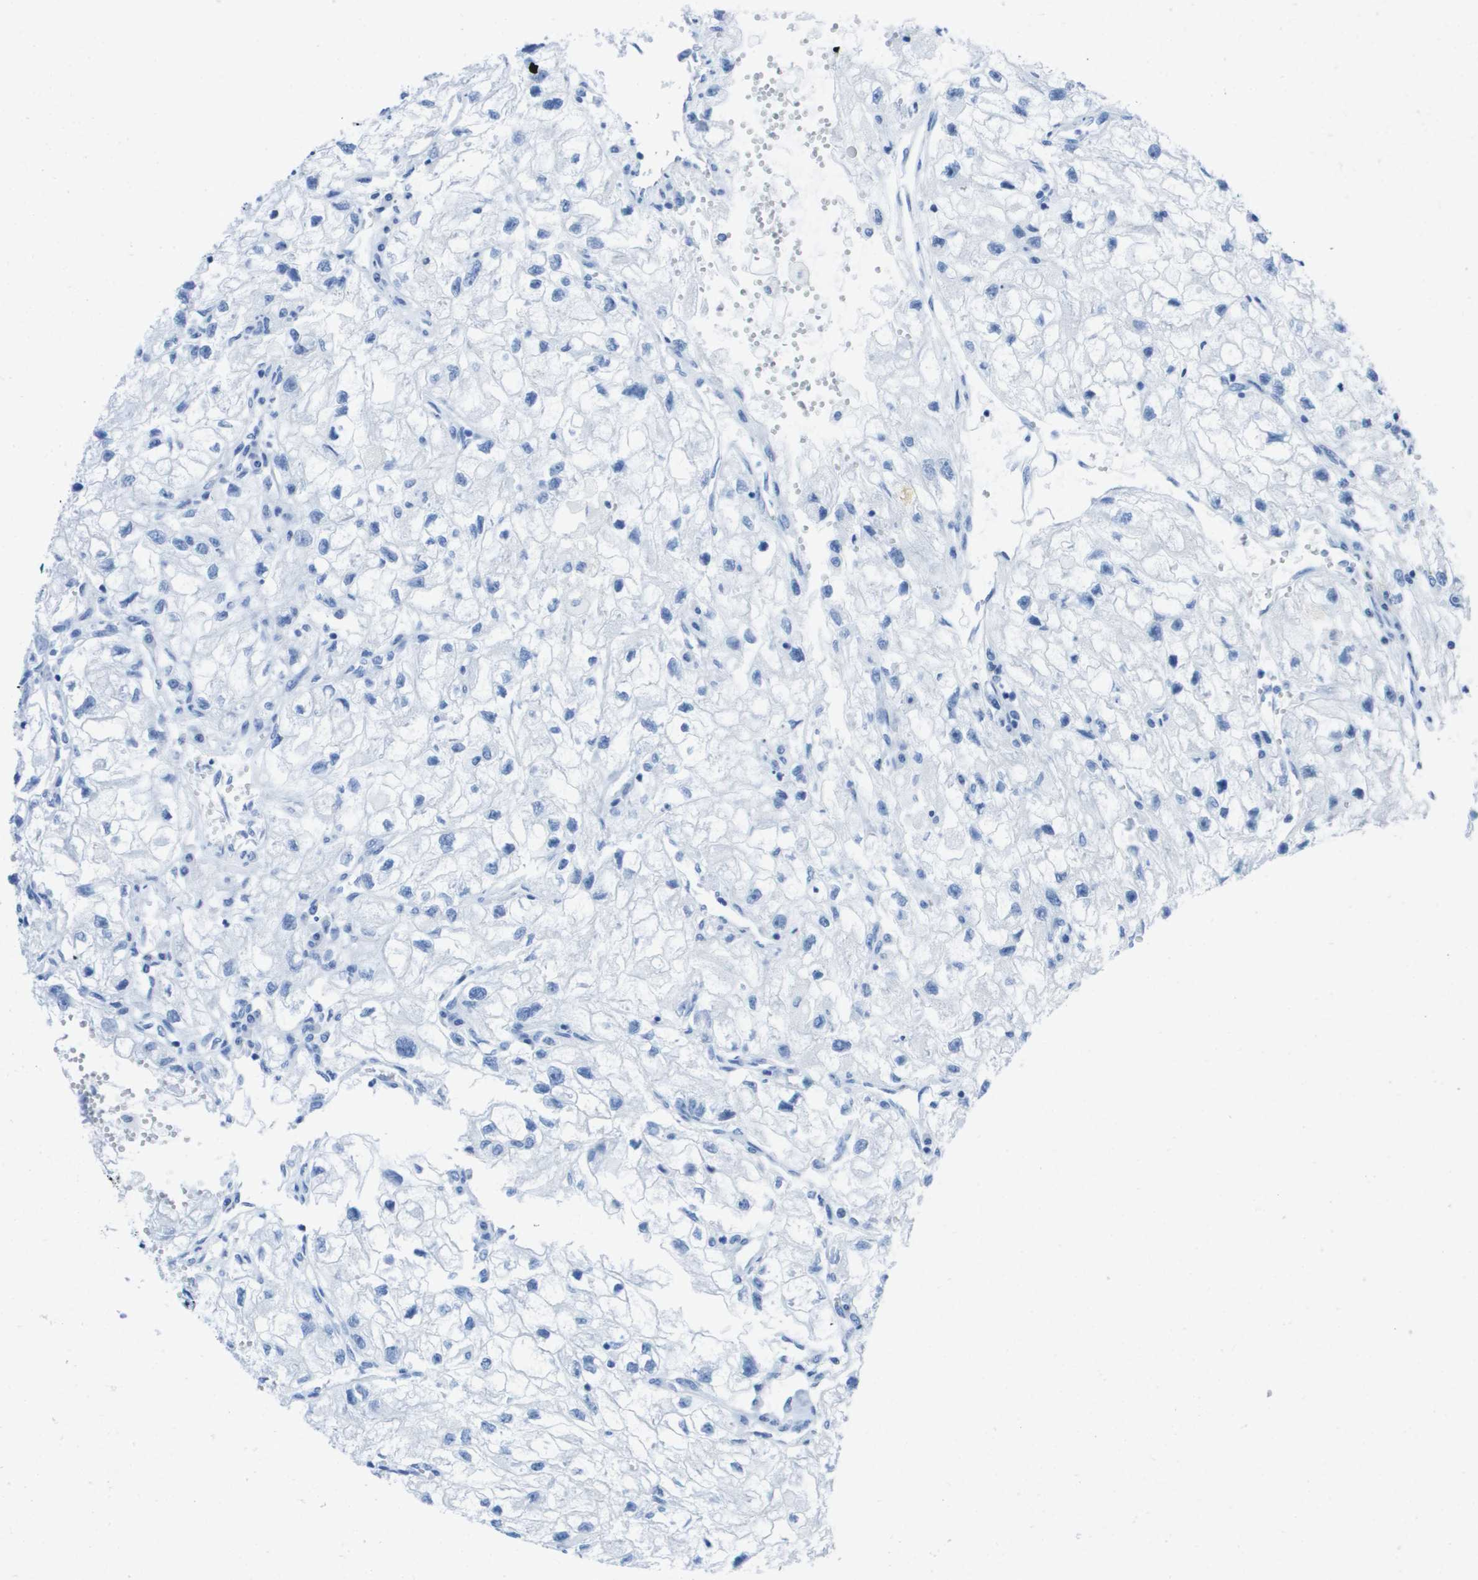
{"staining": {"intensity": "negative", "quantity": "none", "location": "none"}, "tissue": "renal cancer", "cell_type": "Tumor cells", "image_type": "cancer", "snomed": [{"axis": "morphology", "description": "Adenocarcinoma, NOS"}, {"axis": "topography", "description": "Kidney"}], "caption": "There is no significant expression in tumor cells of adenocarcinoma (renal).", "gene": "KCNA3", "patient": {"sex": "female", "age": 70}}